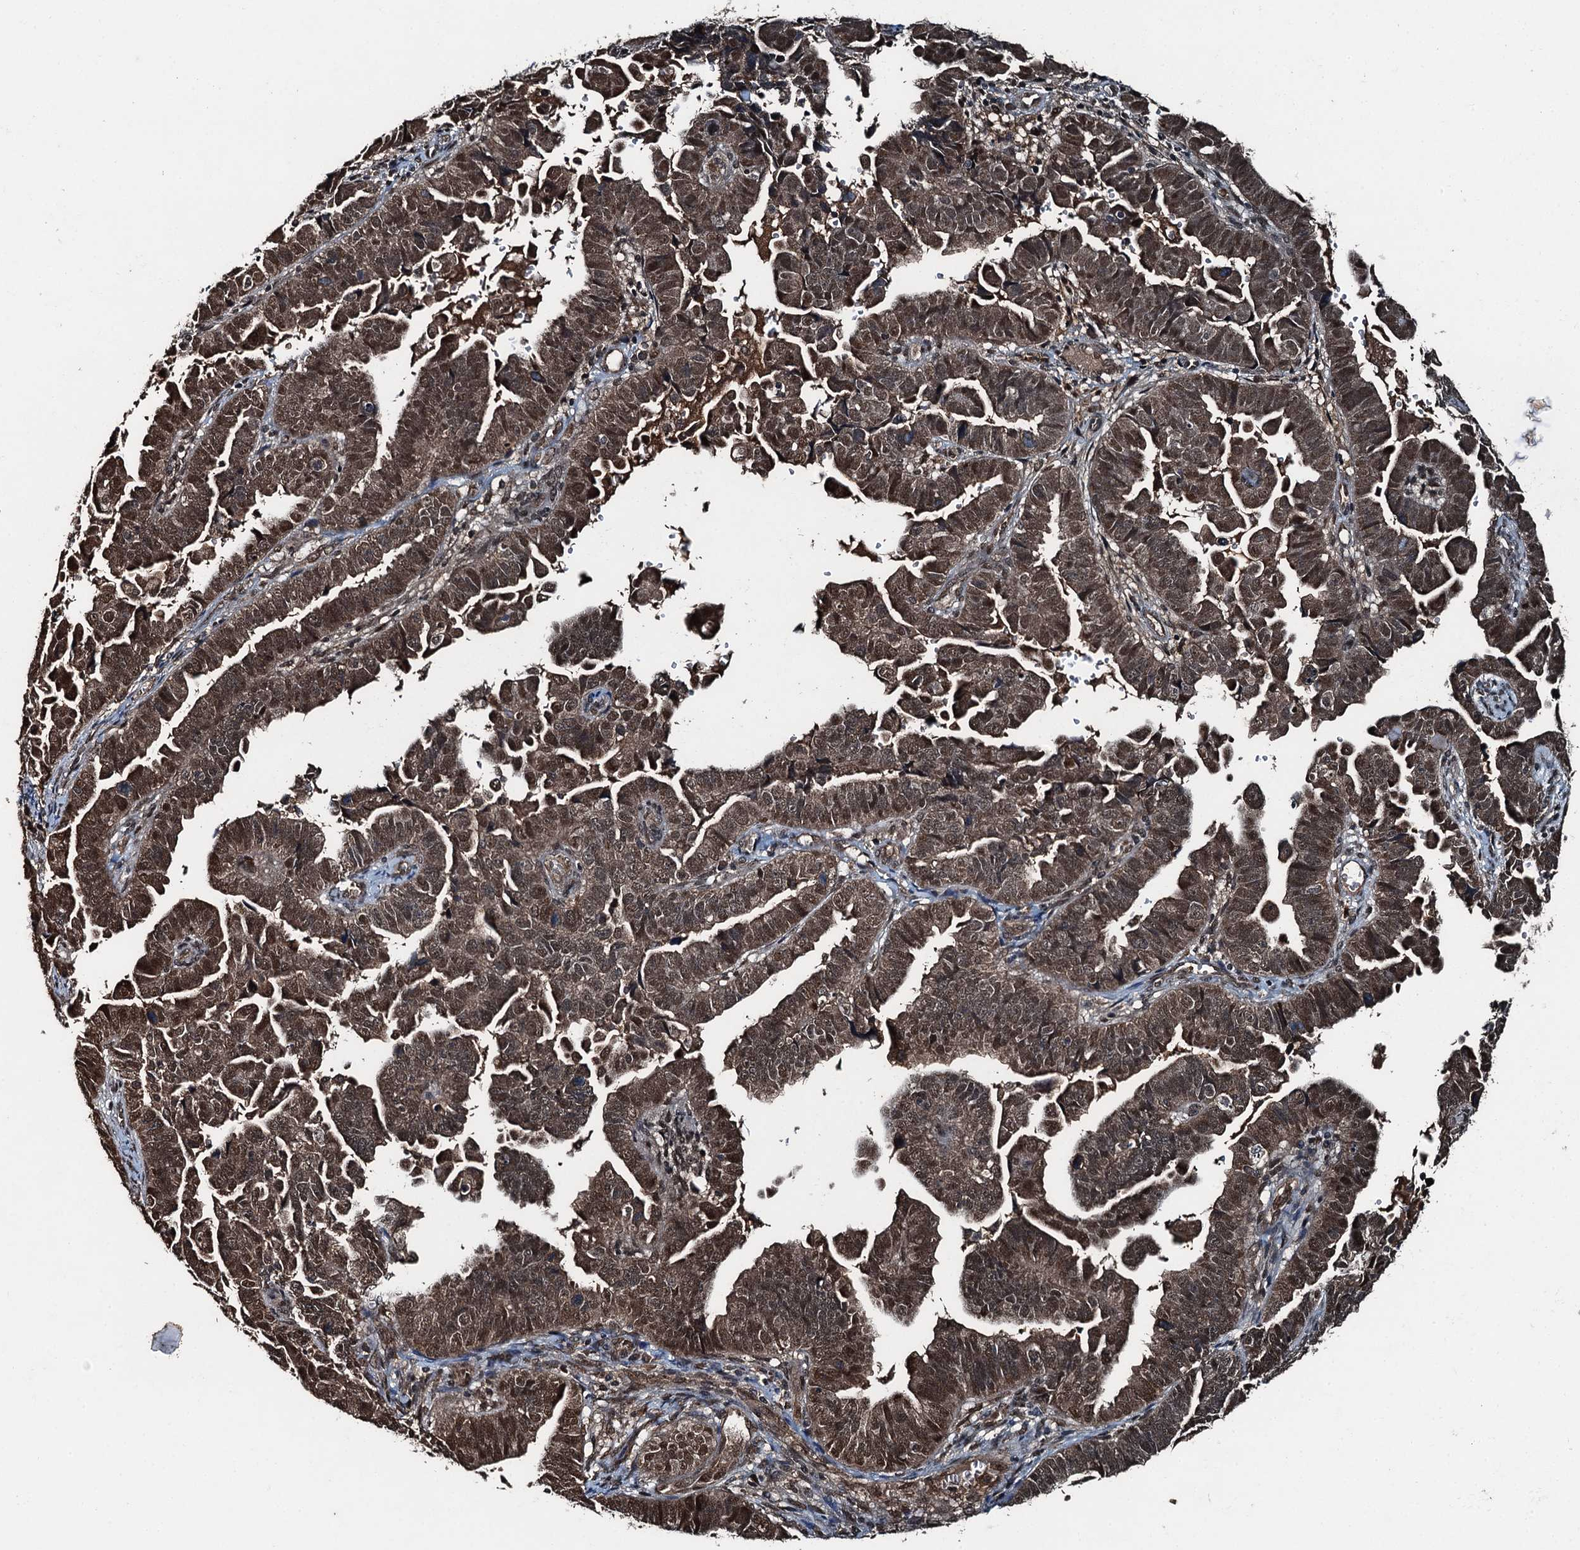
{"staining": {"intensity": "moderate", "quantity": ">75%", "location": "nuclear"}, "tissue": "endometrial cancer", "cell_type": "Tumor cells", "image_type": "cancer", "snomed": [{"axis": "morphology", "description": "Adenocarcinoma, NOS"}, {"axis": "topography", "description": "Endometrium"}], "caption": "IHC histopathology image of neoplastic tissue: endometrial cancer (adenocarcinoma) stained using IHC reveals medium levels of moderate protein expression localized specifically in the nuclear of tumor cells, appearing as a nuclear brown color.", "gene": "UBXN6", "patient": {"sex": "female", "age": 75}}